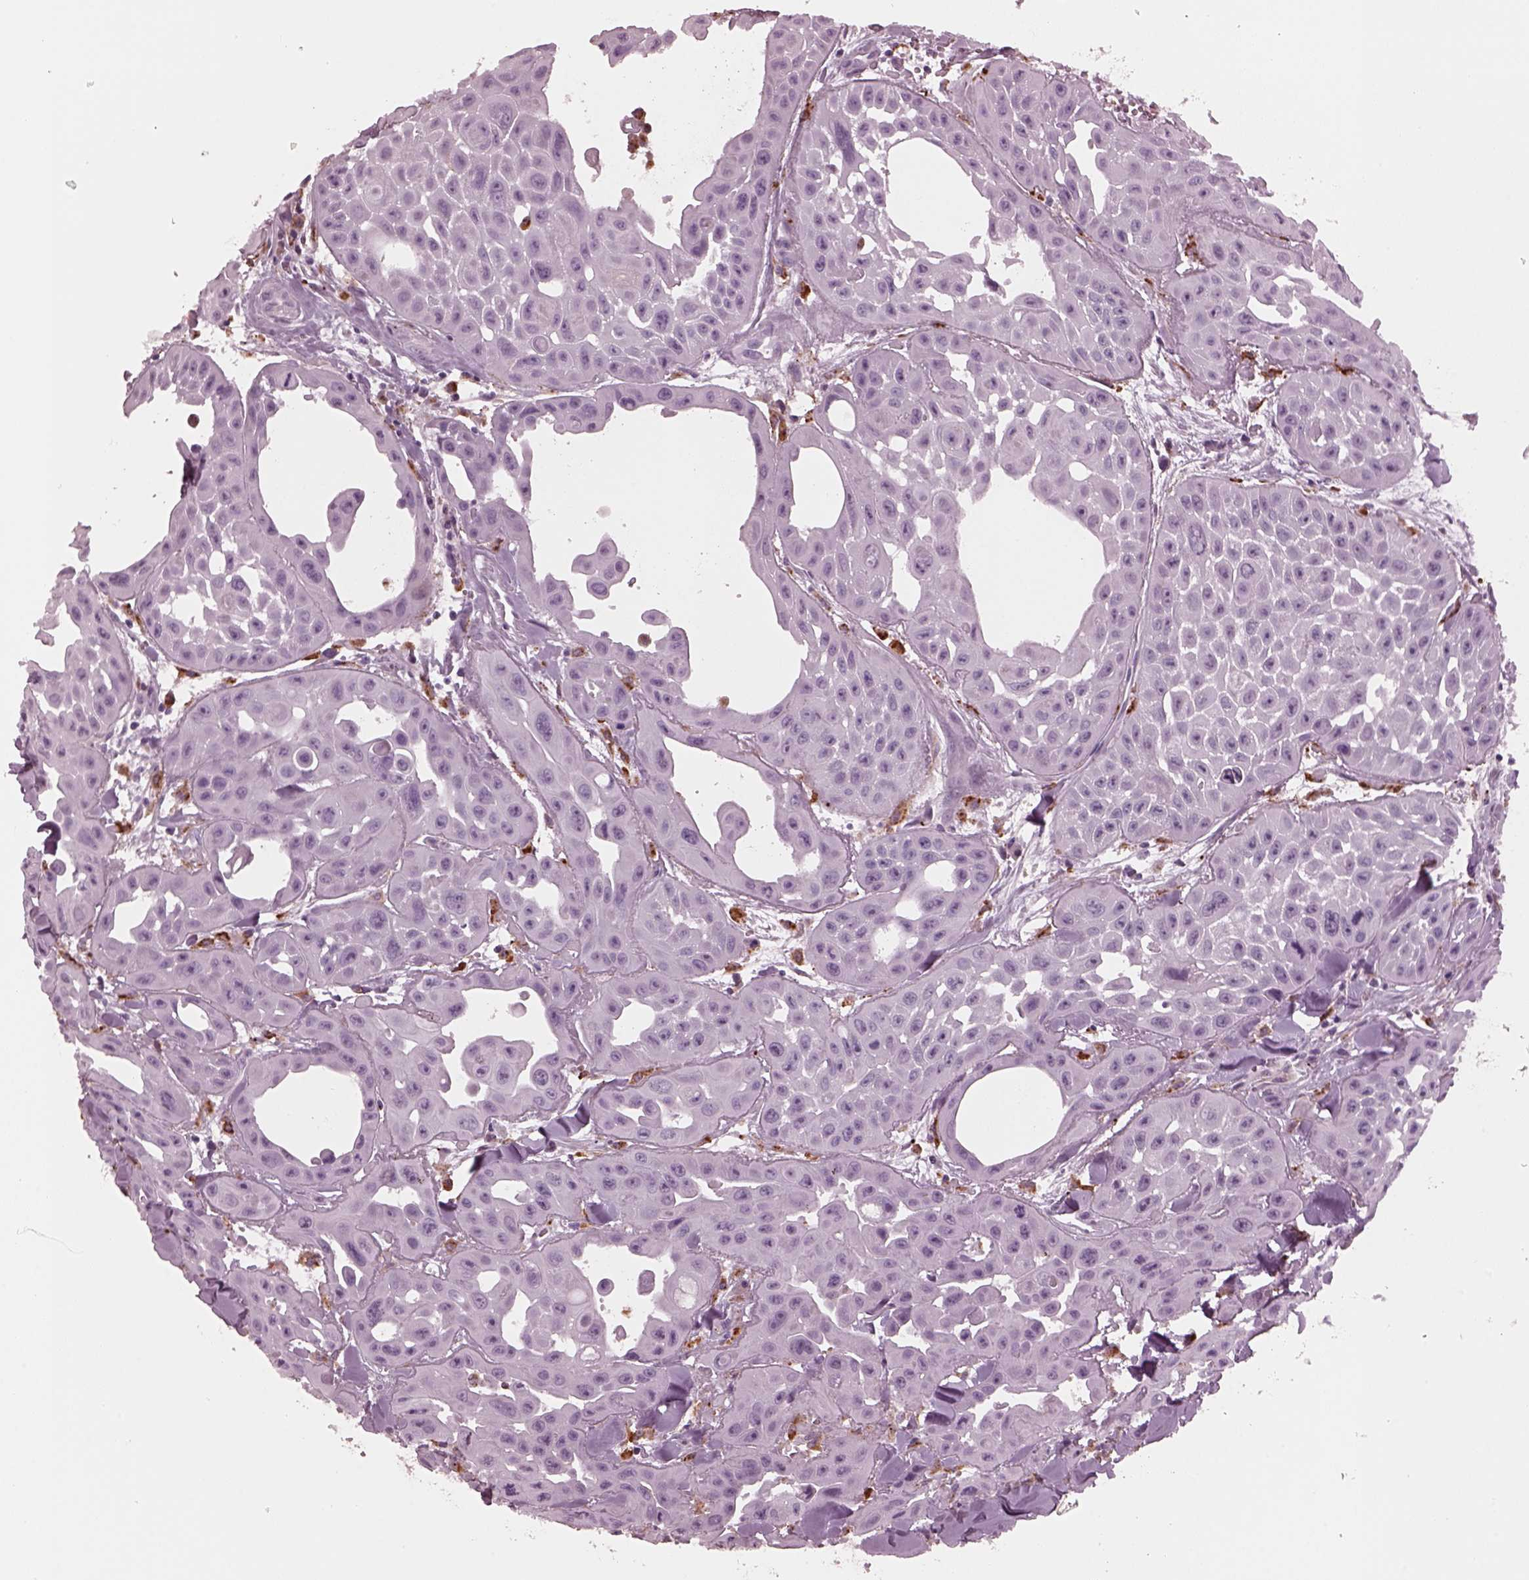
{"staining": {"intensity": "negative", "quantity": "none", "location": "none"}, "tissue": "head and neck cancer", "cell_type": "Tumor cells", "image_type": "cancer", "snomed": [{"axis": "morphology", "description": "Adenocarcinoma, NOS"}, {"axis": "topography", "description": "Head-Neck"}], "caption": "DAB immunohistochemical staining of human head and neck cancer (adenocarcinoma) displays no significant positivity in tumor cells. (DAB (3,3'-diaminobenzidine) immunohistochemistry, high magnification).", "gene": "SLAMF8", "patient": {"sex": "male", "age": 73}}